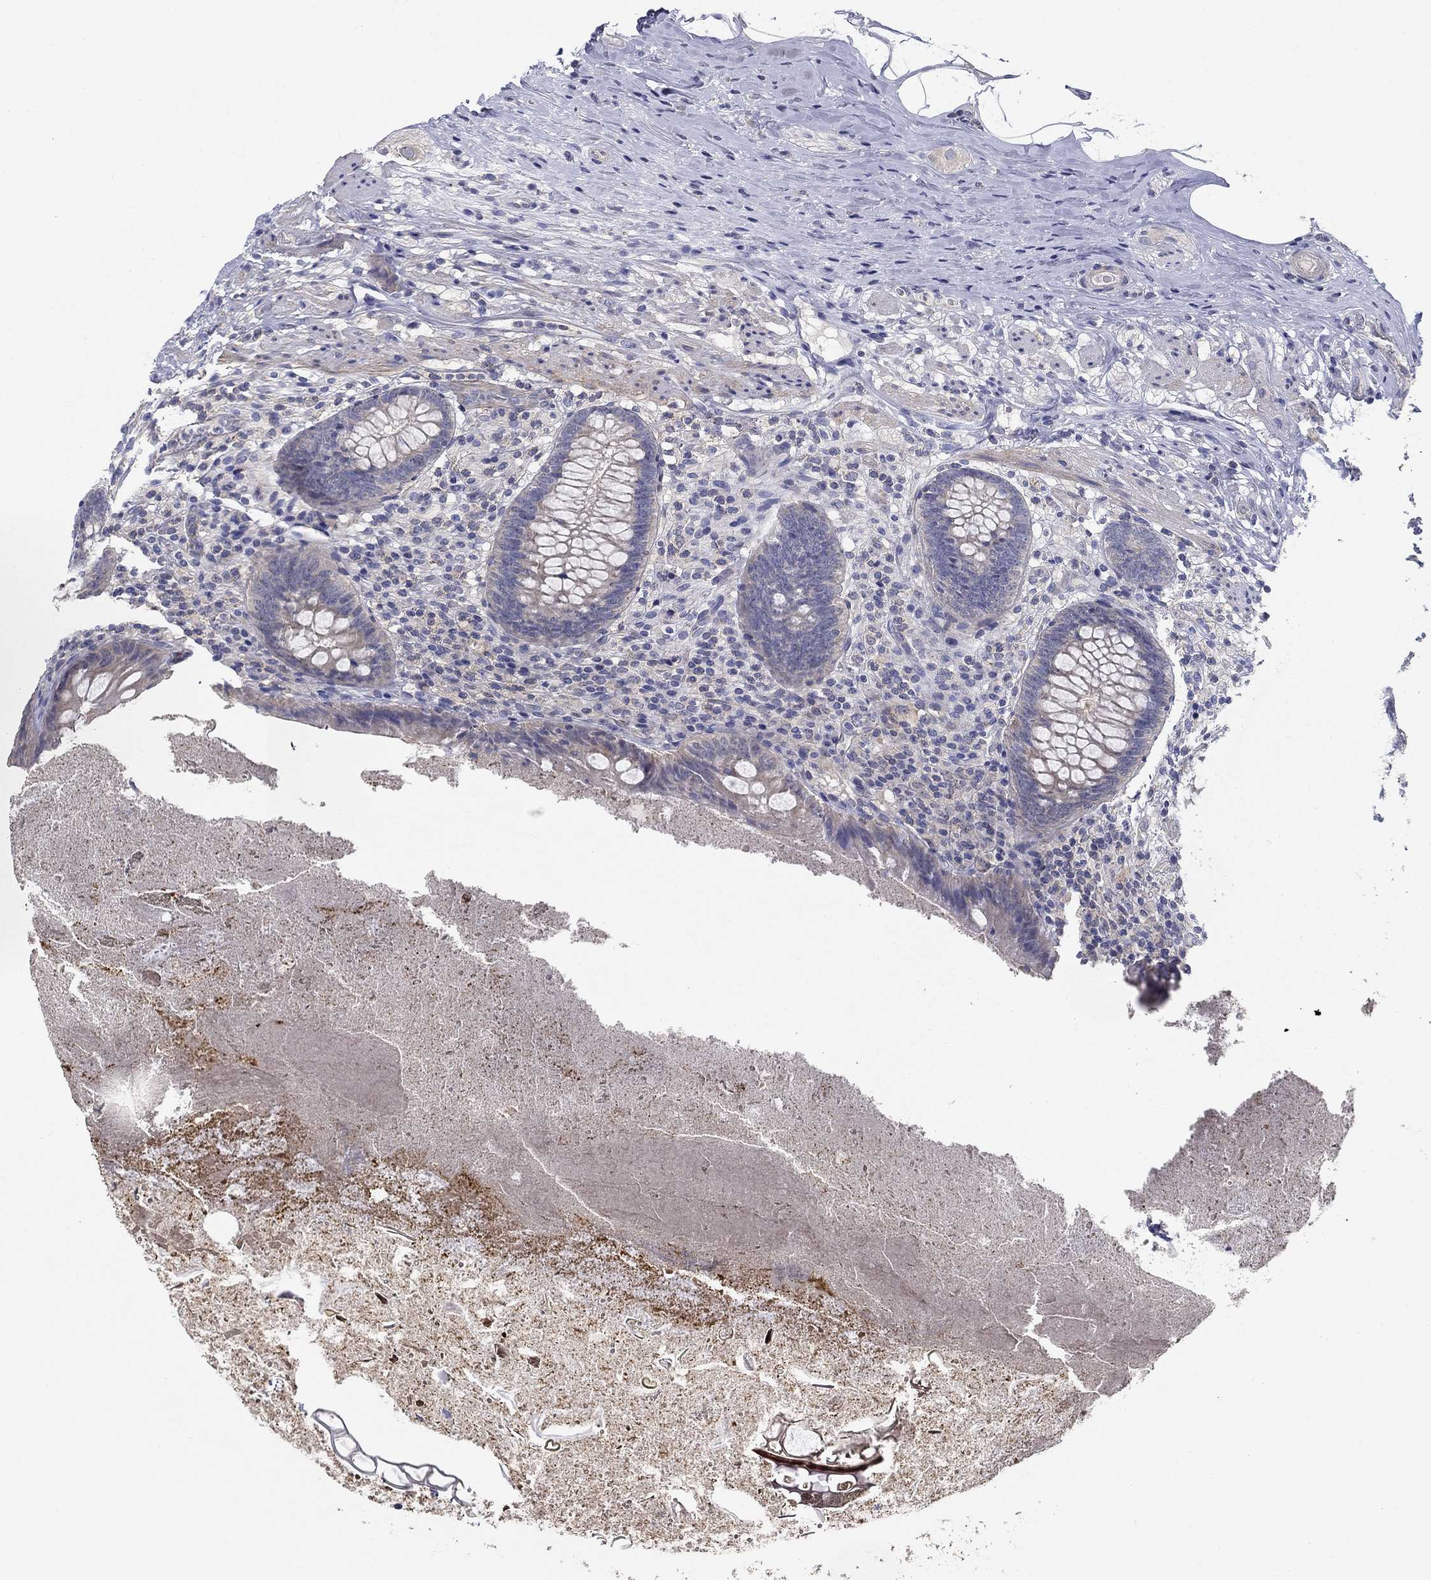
{"staining": {"intensity": "negative", "quantity": "none", "location": "none"}, "tissue": "appendix", "cell_type": "Glandular cells", "image_type": "normal", "snomed": [{"axis": "morphology", "description": "Normal tissue, NOS"}, {"axis": "topography", "description": "Appendix"}], "caption": "Histopathology image shows no significant protein positivity in glandular cells of benign appendix. (DAB immunohistochemistry (IHC) visualized using brightfield microscopy, high magnification).", "gene": "GRK7", "patient": {"sex": "male", "age": 47}}